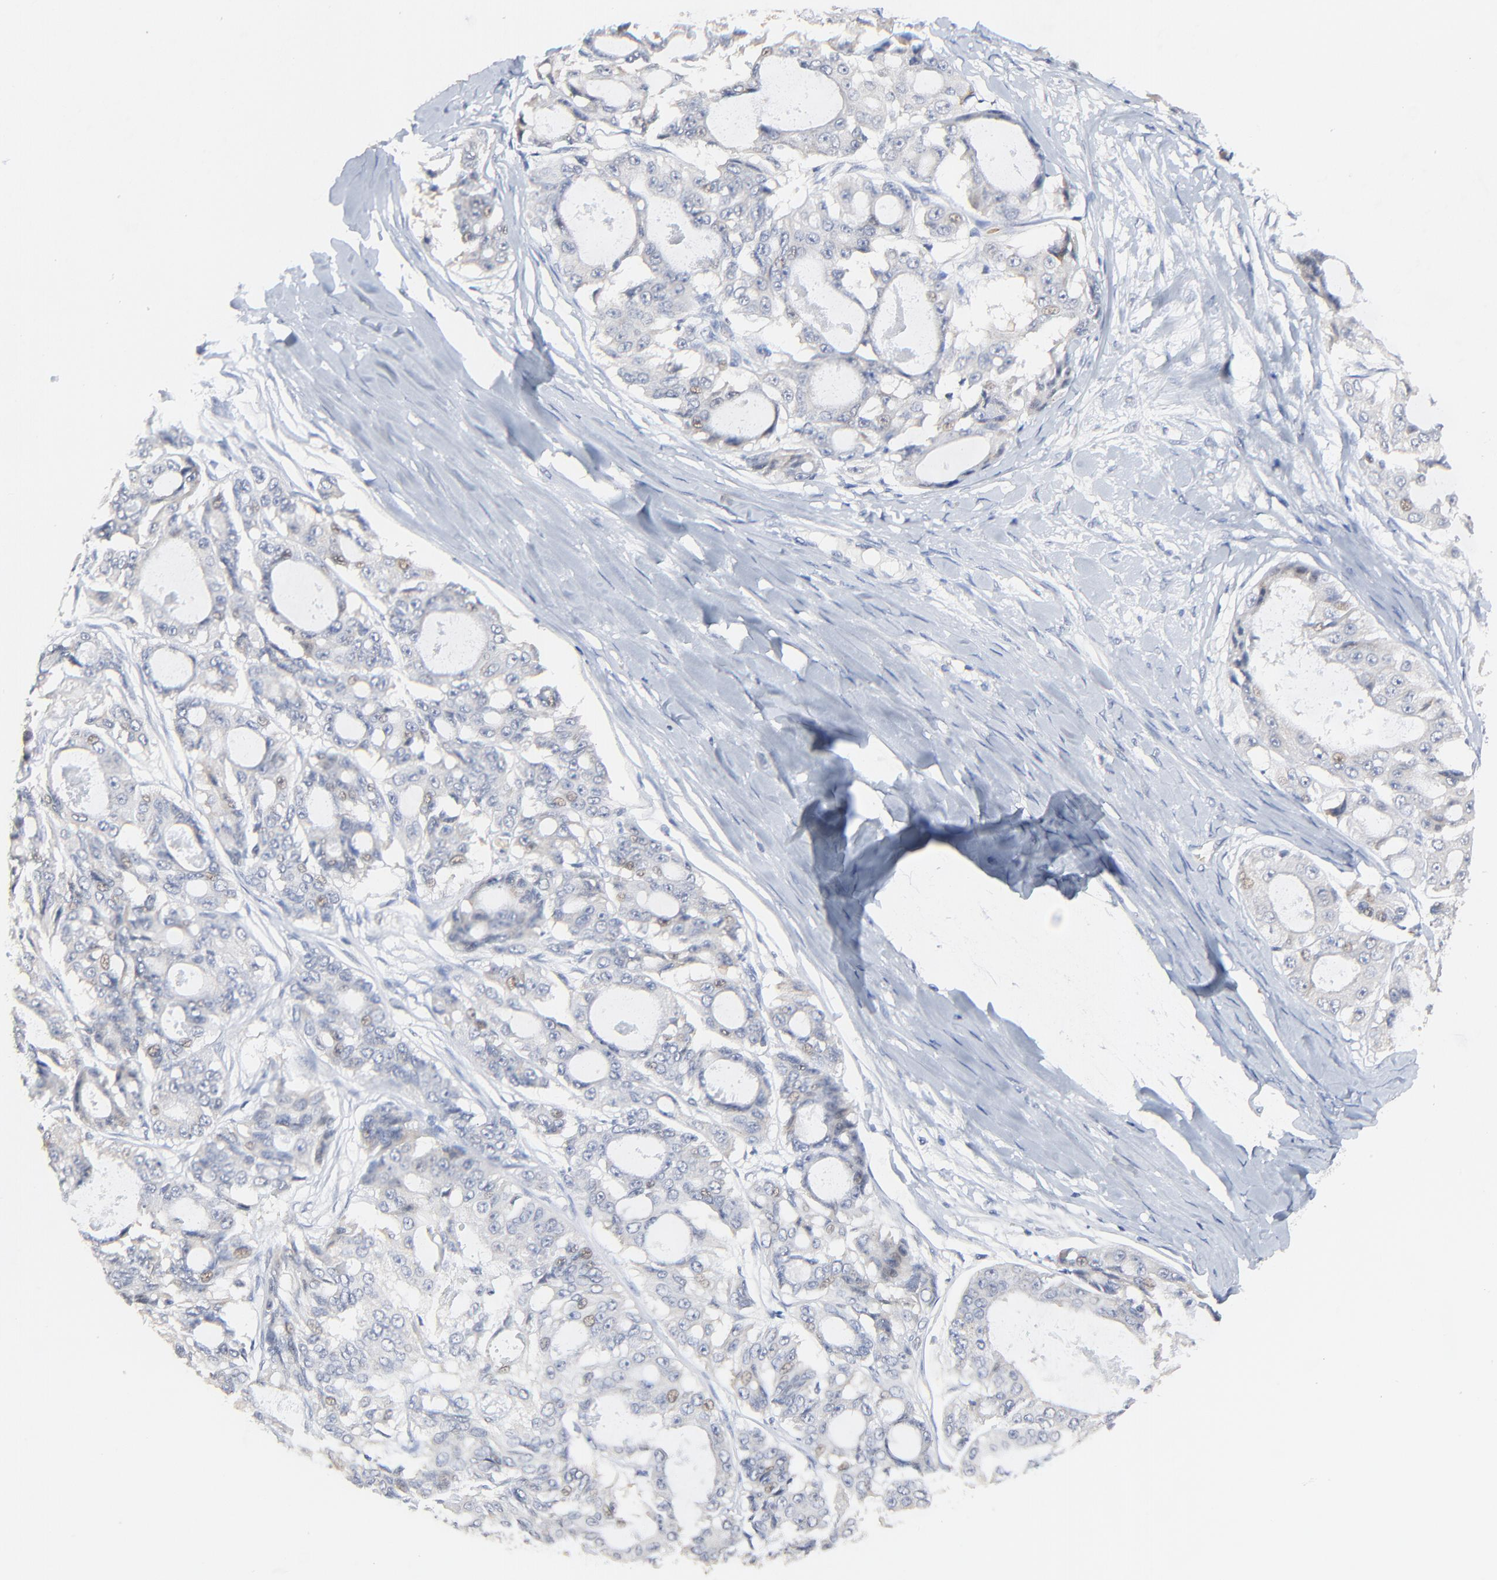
{"staining": {"intensity": "weak", "quantity": "<25%", "location": "nuclear"}, "tissue": "ovarian cancer", "cell_type": "Tumor cells", "image_type": "cancer", "snomed": [{"axis": "morphology", "description": "Carcinoma, endometroid"}, {"axis": "topography", "description": "Ovary"}], "caption": "An IHC histopathology image of ovarian cancer (endometroid carcinoma) is shown. There is no staining in tumor cells of ovarian cancer (endometroid carcinoma).", "gene": "FANCB", "patient": {"sex": "female", "age": 61}}